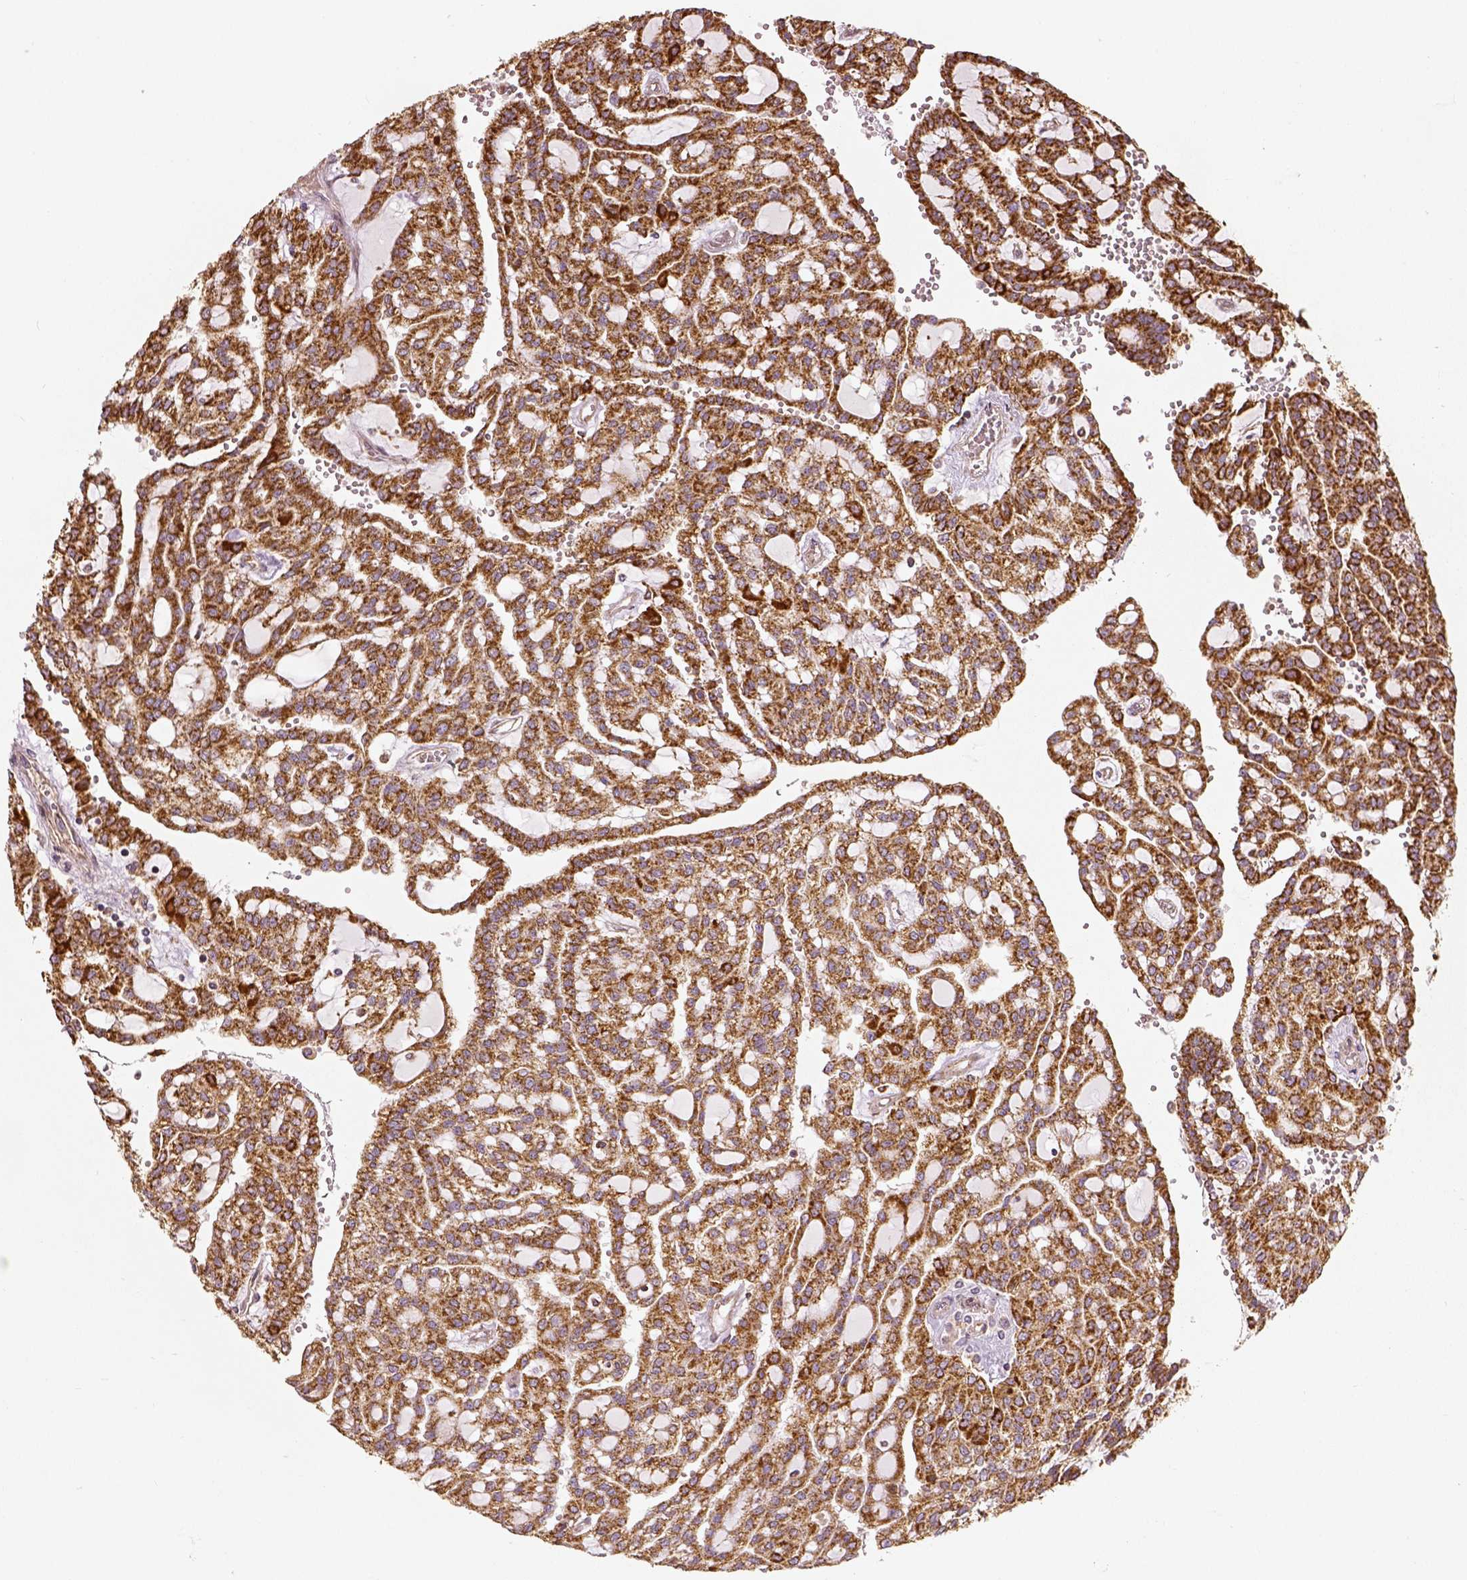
{"staining": {"intensity": "moderate", "quantity": ">75%", "location": "cytoplasmic/membranous"}, "tissue": "renal cancer", "cell_type": "Tumor cells", "image_type": "cancer", "snomed": [{"axis": "morphology", "description": "Adenocarcinoma, NOS"}, {"axis": "topography", "description": "Kidney"}], "caption": "A medium amount of moderate cytoplasmic/membranous staining is identified in approximately >75% of tumor cells in renal cancer tissue.", "gene": "PGAM5", "patient": {"sex": "male", "age": 63}}